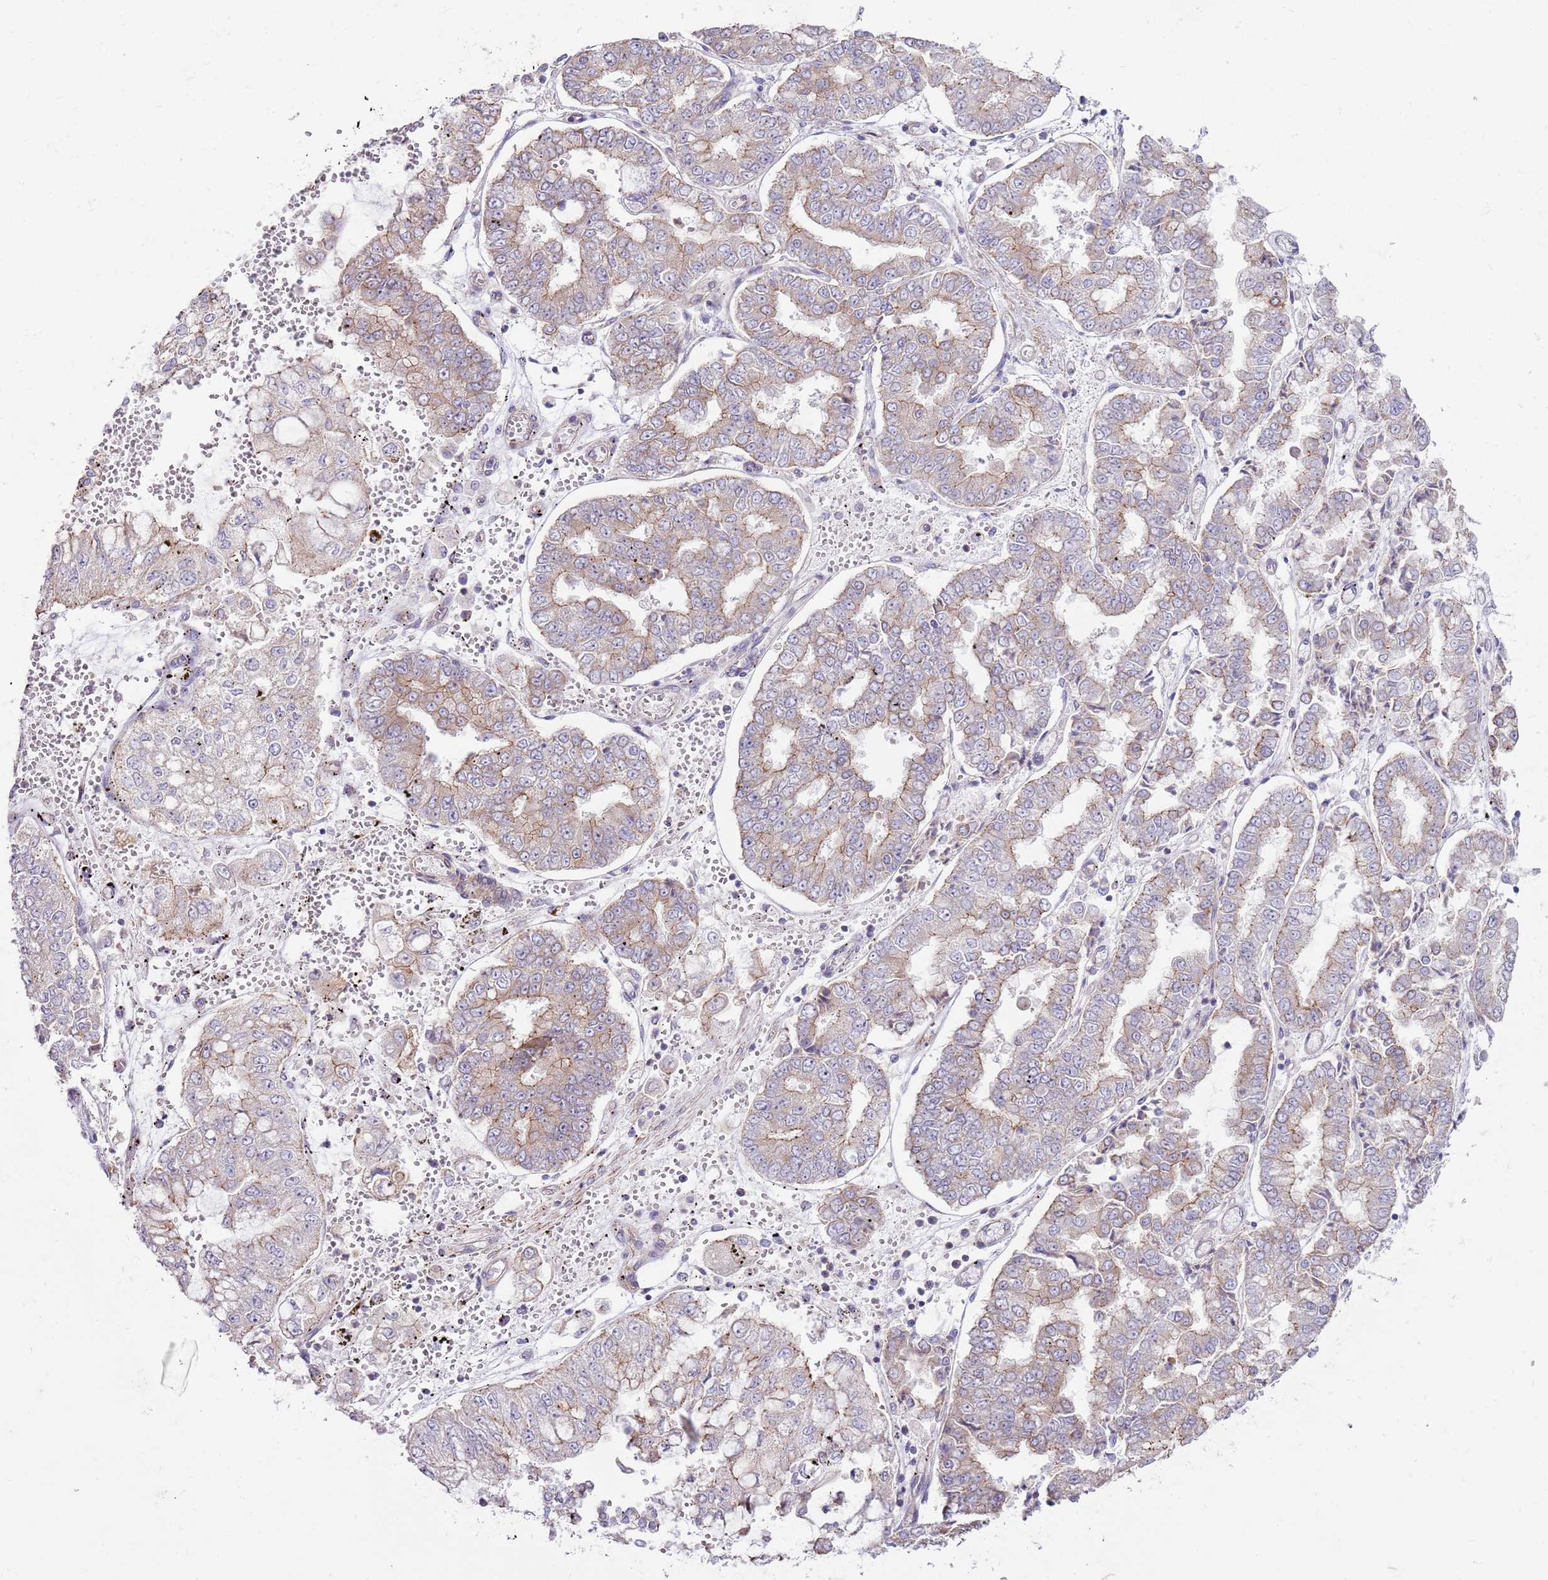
{"staining": {"intensity": "weak", "quantity": "25%-75%", "location": "cytoplasmic/membranous"}, "tissue": "stomach cancer", "cell_type": "Tumor cells", "image_type": "cancer", "snomed": [{"axis": "morphology", "description": "Adenocarcinoma, NOS"}, {"axis": "topography", "description": "Stomach"}], "caption": "Immunohistochemistry (IHC) photomicrograph of human stomach adenocarcinoma stained for a protein (brown), which reveals low levels of weak cytoplasmic/membranous positivity in approximately 25%-75% of tumor cells.", "gene": "SPATA31D1", "patient": {"sex": "male", "age": 76}}